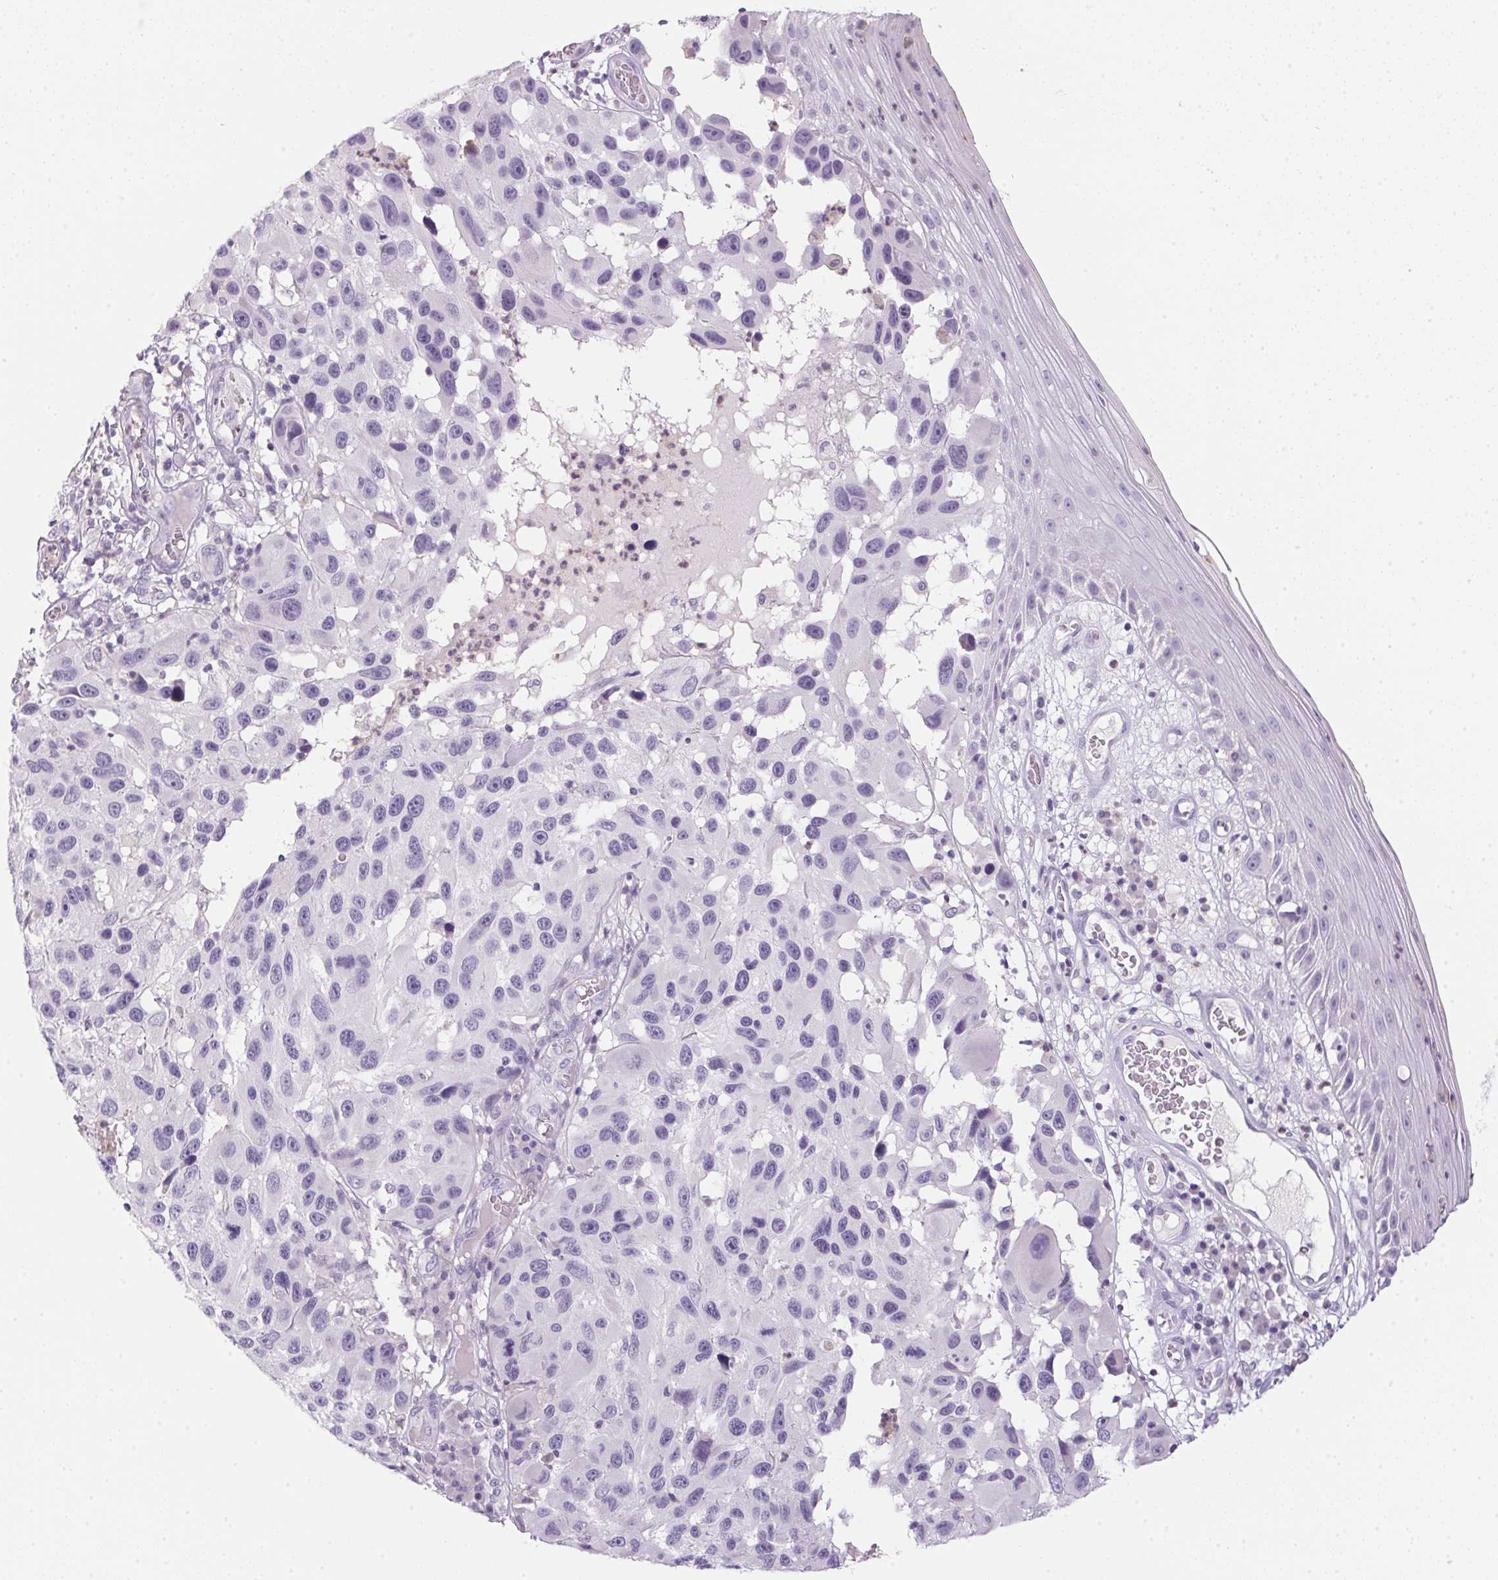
{"staining": {"intensity": "negative", "quantity": "none", "location": "none"}, "tissue": "melanoma", "cell_type": "Tumor cells", "image_type": "cancer", "snomed": [{"axis": "morphology", "description": "Malignant melanoma, NOS"}, {"axis": "topography", "description": "Skin"}], "caption": "An IHC micrograph of melanoma is shown. There is no staining in tumor cells of melanoma.", "gene": "ECPAS", "patient": {"sex": "male", "age": 53}}